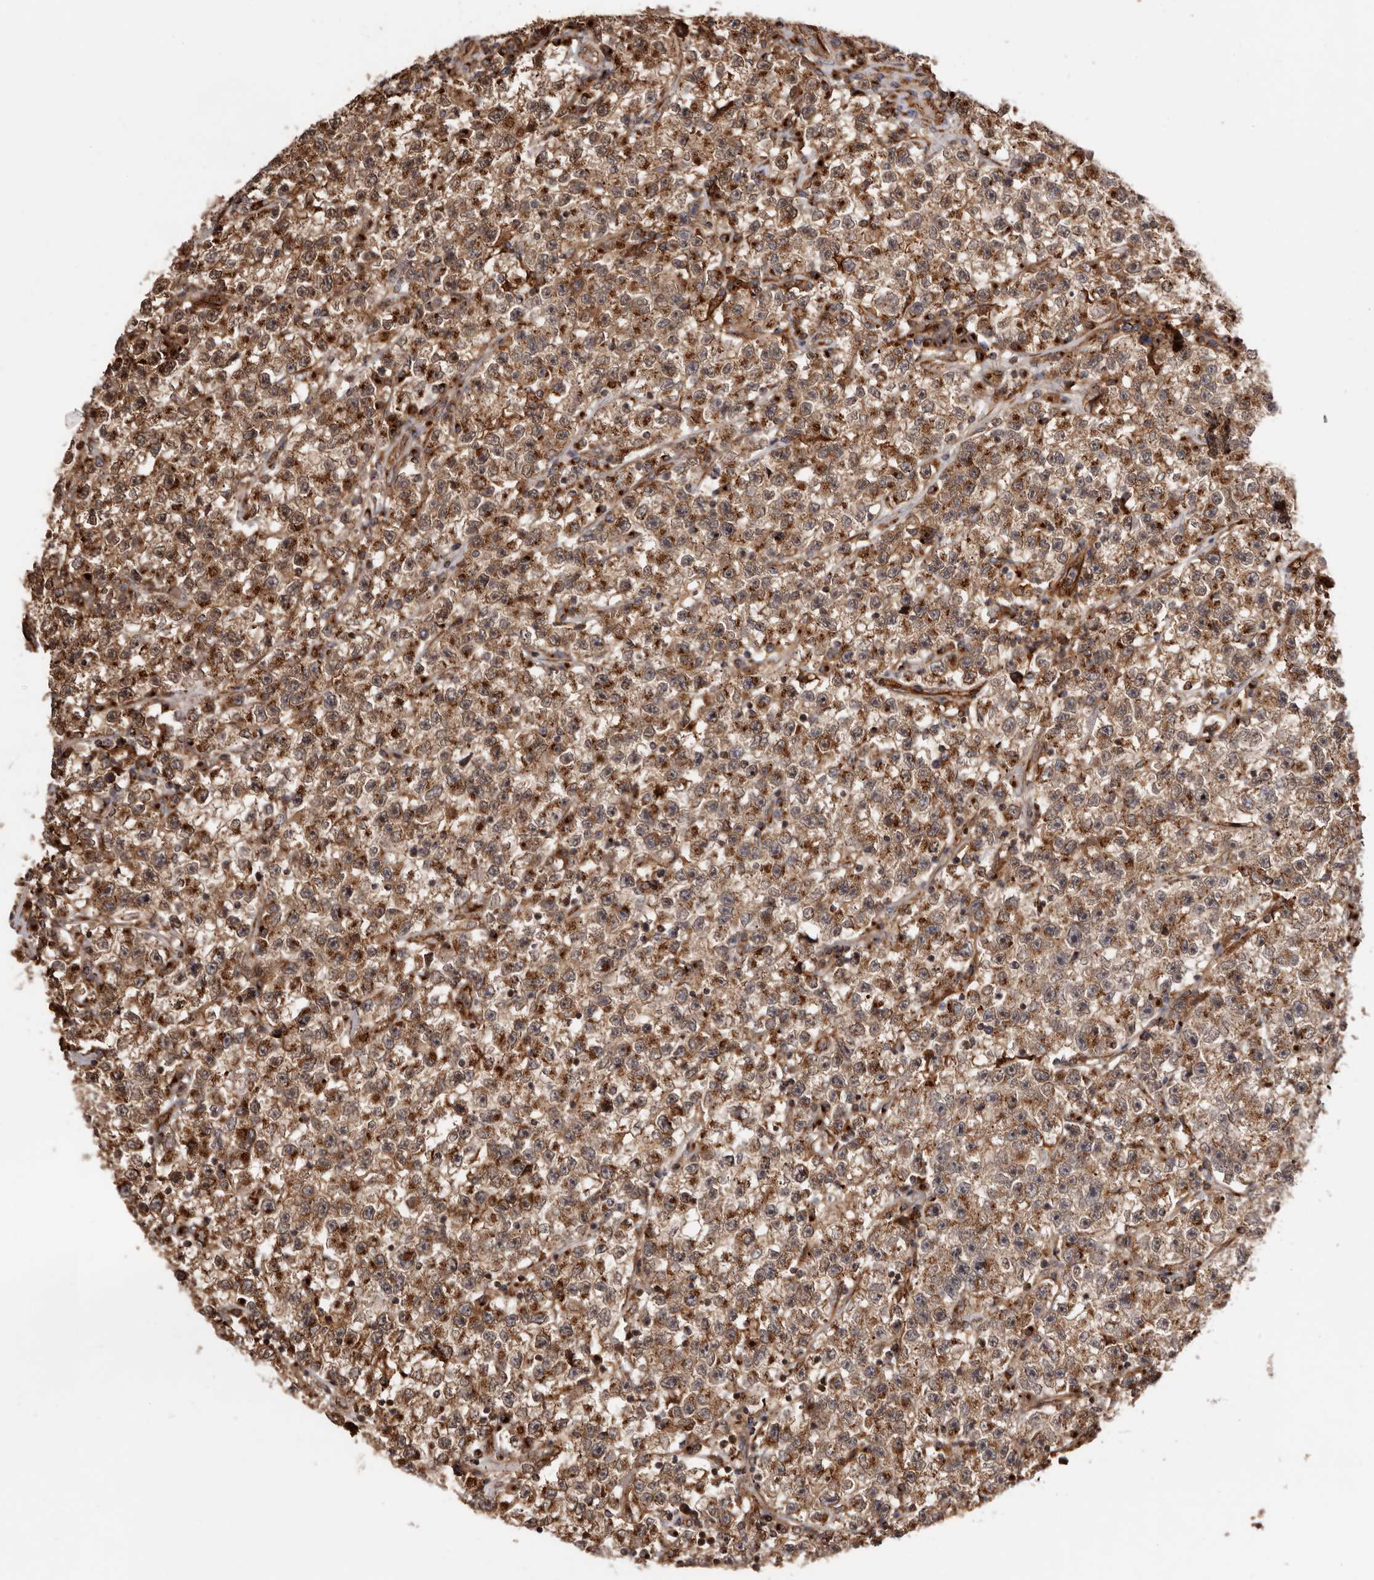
{"staining": {"intensity": "strong", "quantity": ">75%", "location": "cytoplasmic/membranous"}, "tissue": "testis cancer", "cell_type": "Tumor cells", "image_type": "cancer", "snomed": [{"axis": "morphology", "description": "Seminoma, NOS"}, {"axis": "topography", "description": "Testis"}], "caption": "This is a photomicrograph of immunohistochemistry (IHC) staining of seminoma (testis), which shows strong expression in the cytoplasmic/membranous of tumor cells.", "gene": "GPR27", "patient": {"sex": "male", "age": 22}}